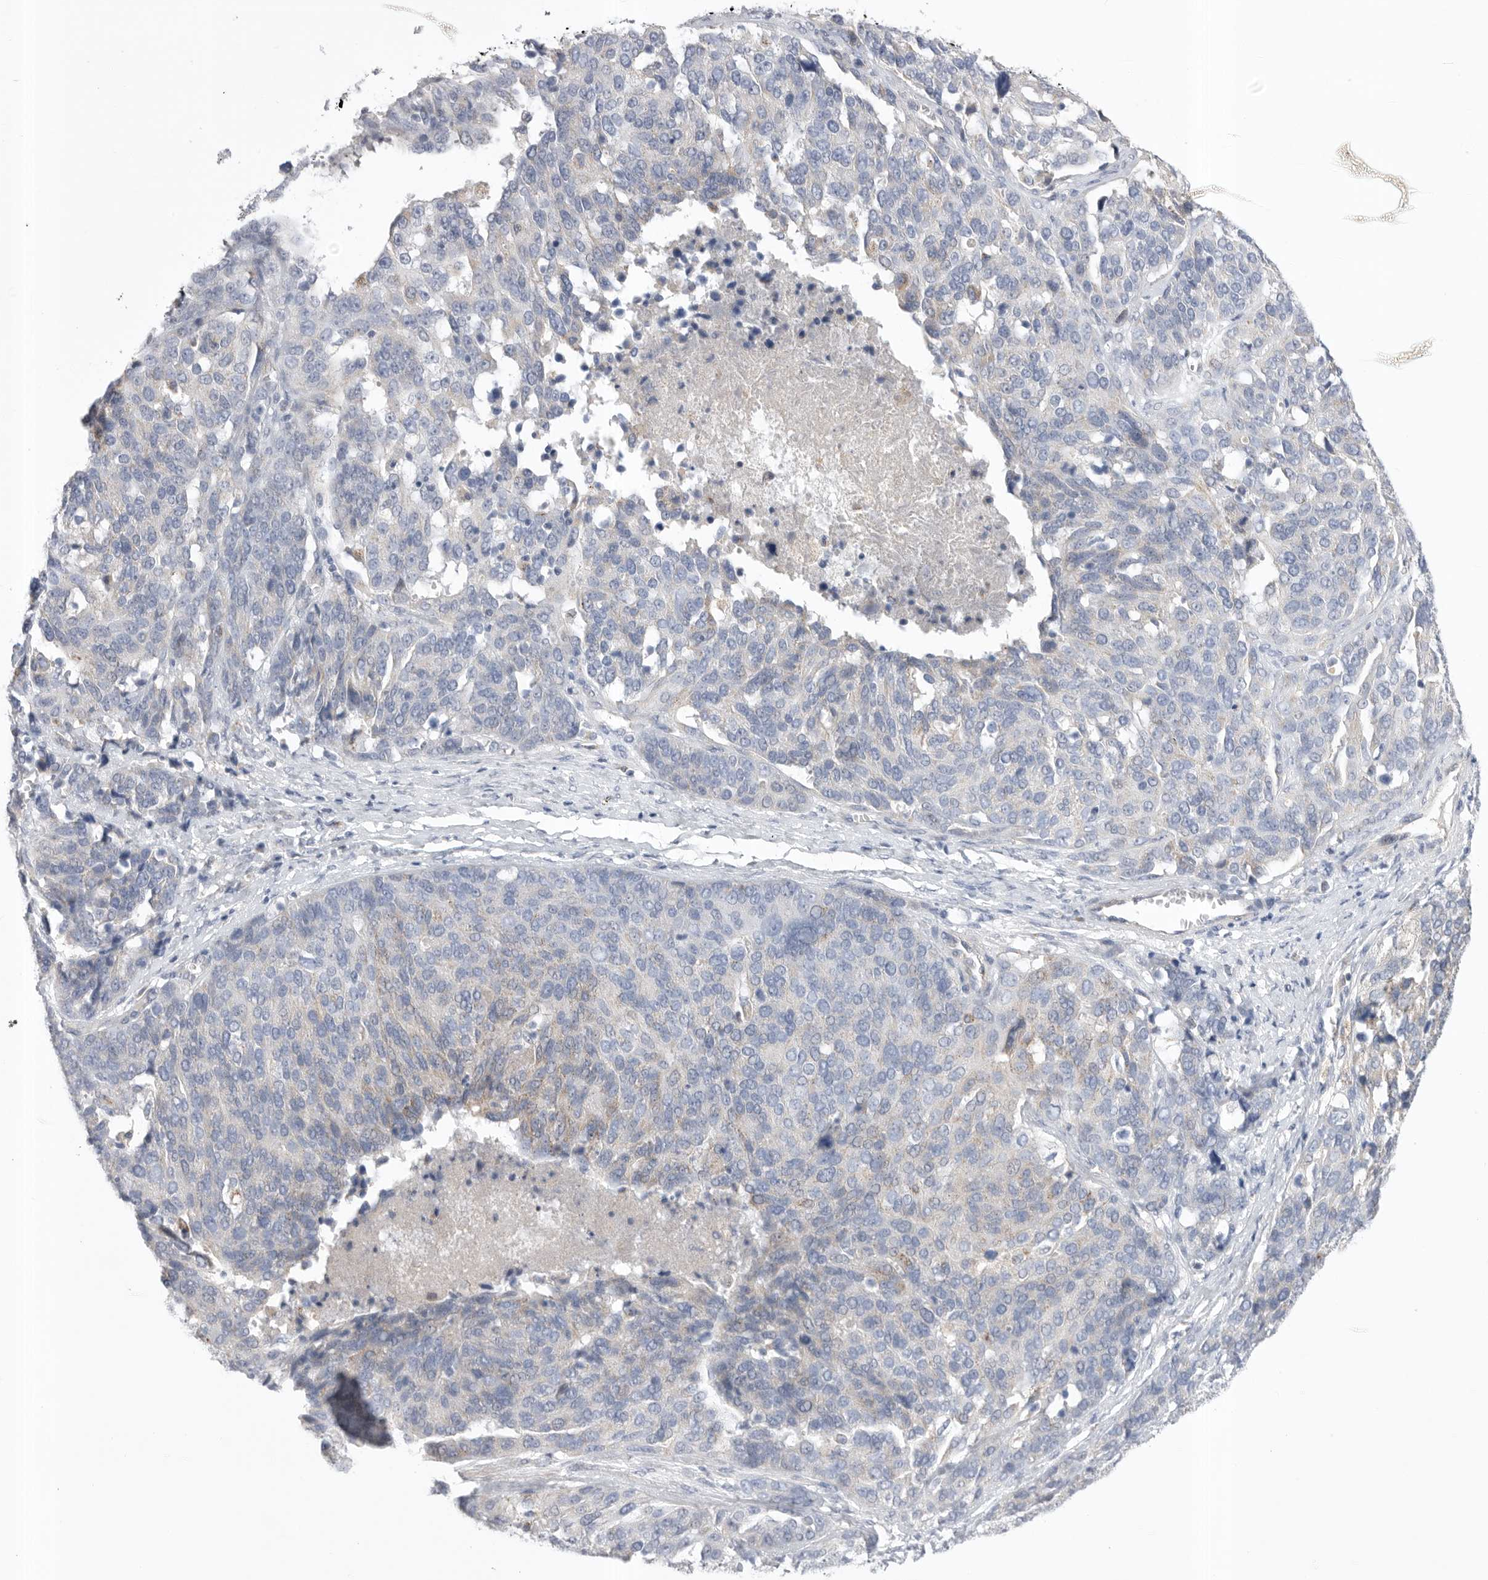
{"staining": {"intensity": "negative", "quantity": "none", "location": "none"}, "tissue": "ovarian cancer", "cell_type": "Tumor cells", "image_type": "cancer", "snomed": [{"axis": "morphology", "description": "Cystadenocarcinoma, serous, NOS"}, {"axis": "topography", "description": "Ovary"}], "caption": "DAB (3,3'-diaminobenzidine) immunohistochemical staining of human ovarian serous cystadenocarcinoma exhibits no significant expression in tumor cells.", "gene": "CCDC126", "patient": {"sex": "female", "age": 44}}